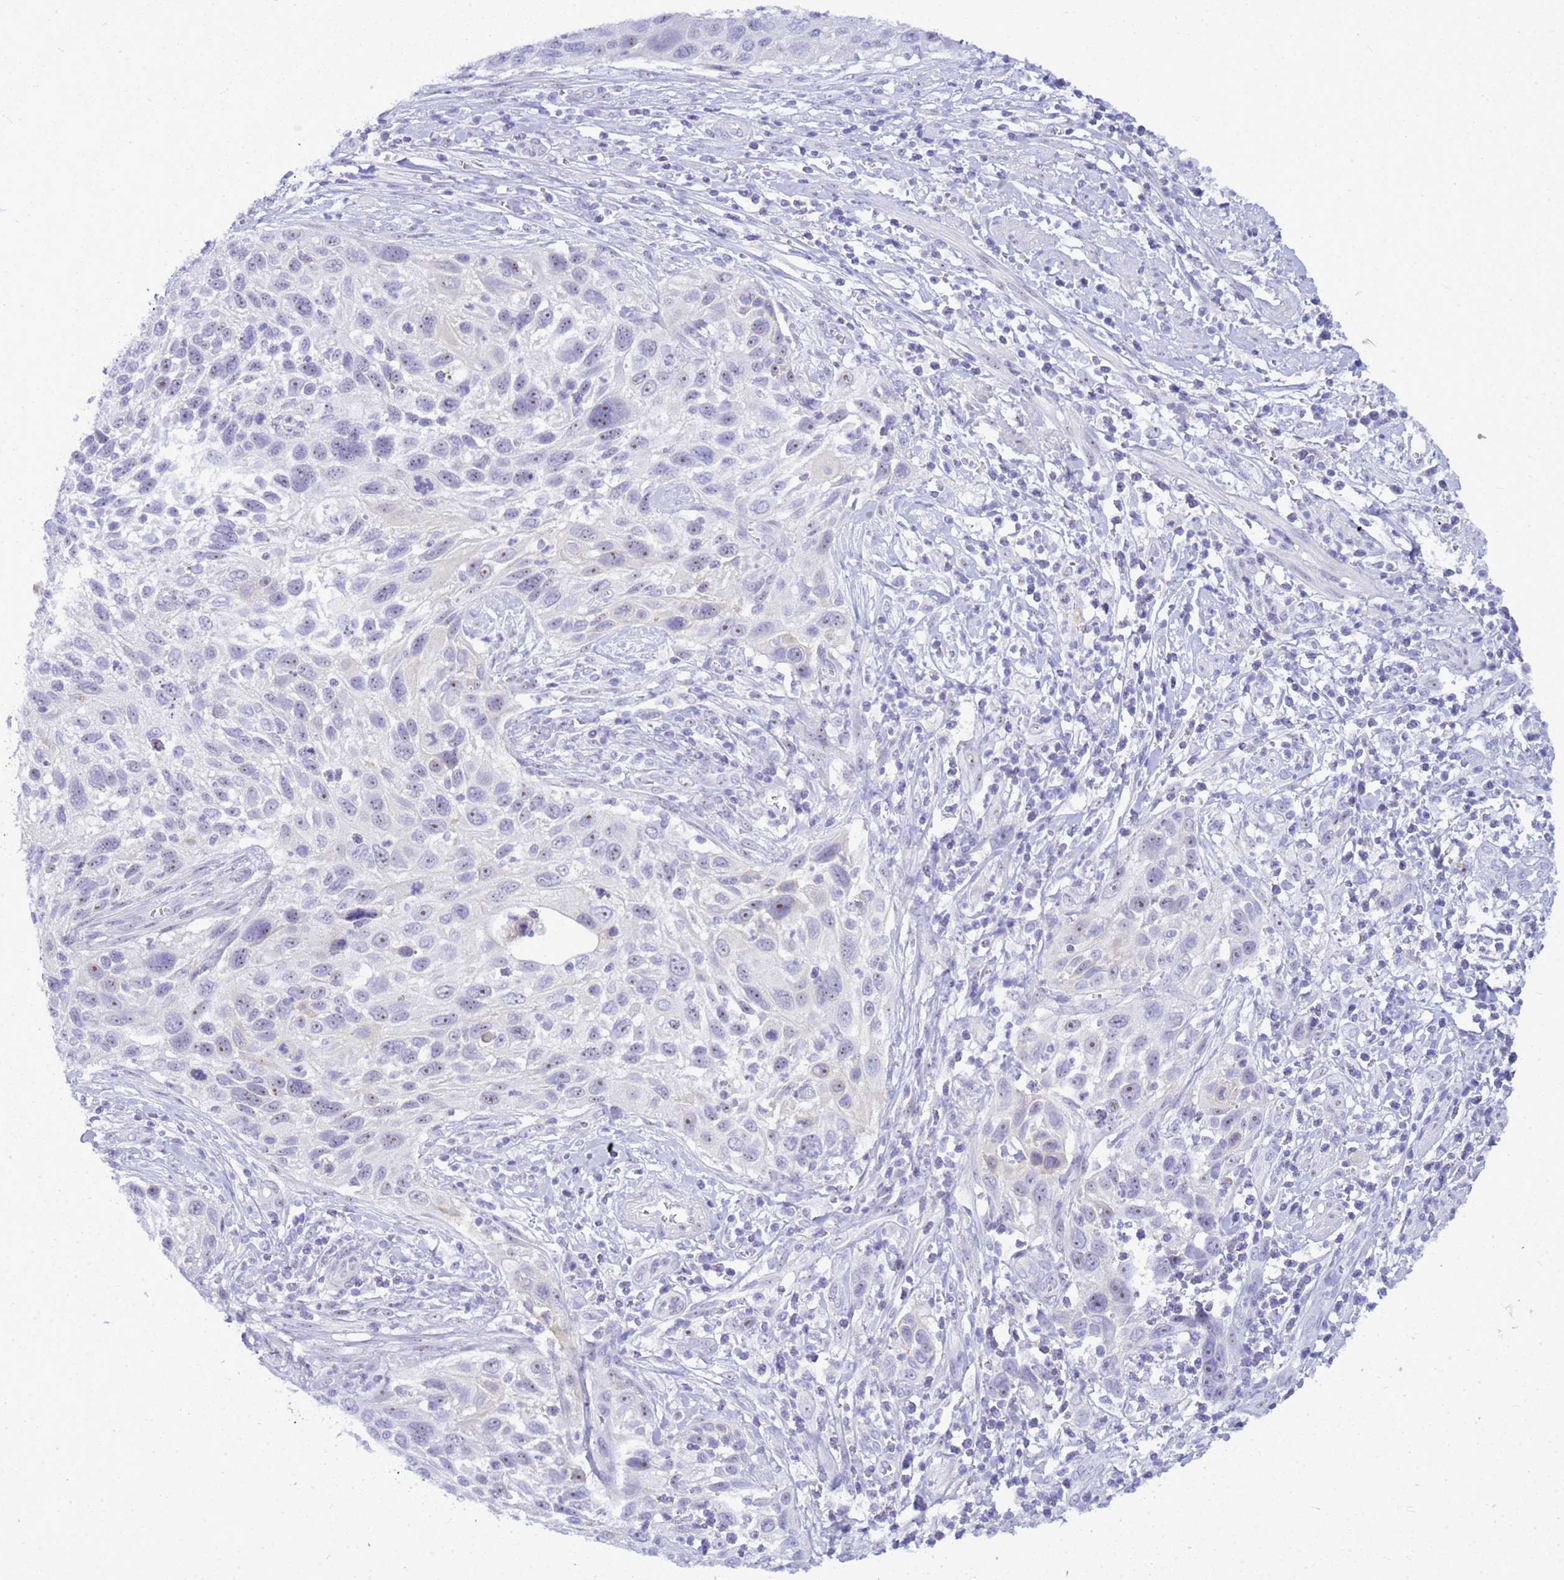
{"staining": {"intensity": "negative", "quantity": "none", "location": "none"}, "tissue": "cervical cancer", "cell_type": "Tumor cells", "image_type": "cancer", "snomed": [{"axis": "morphology", "description": "Squamous cell carcinoma, NOS"}, {"axis": "topography", "description": "Cervix"}], "caption": "IHC micrograph of neoplastic tissue: squamous cell carcinoma (cervical) stained with DAB (3,3'-diaminobenzidine) reveals no significant protein positivity in tumor cells. Nuclei are stained in blue.", "gene": "DMRTC2", "patient": {"sex": "female", "age": 70}}